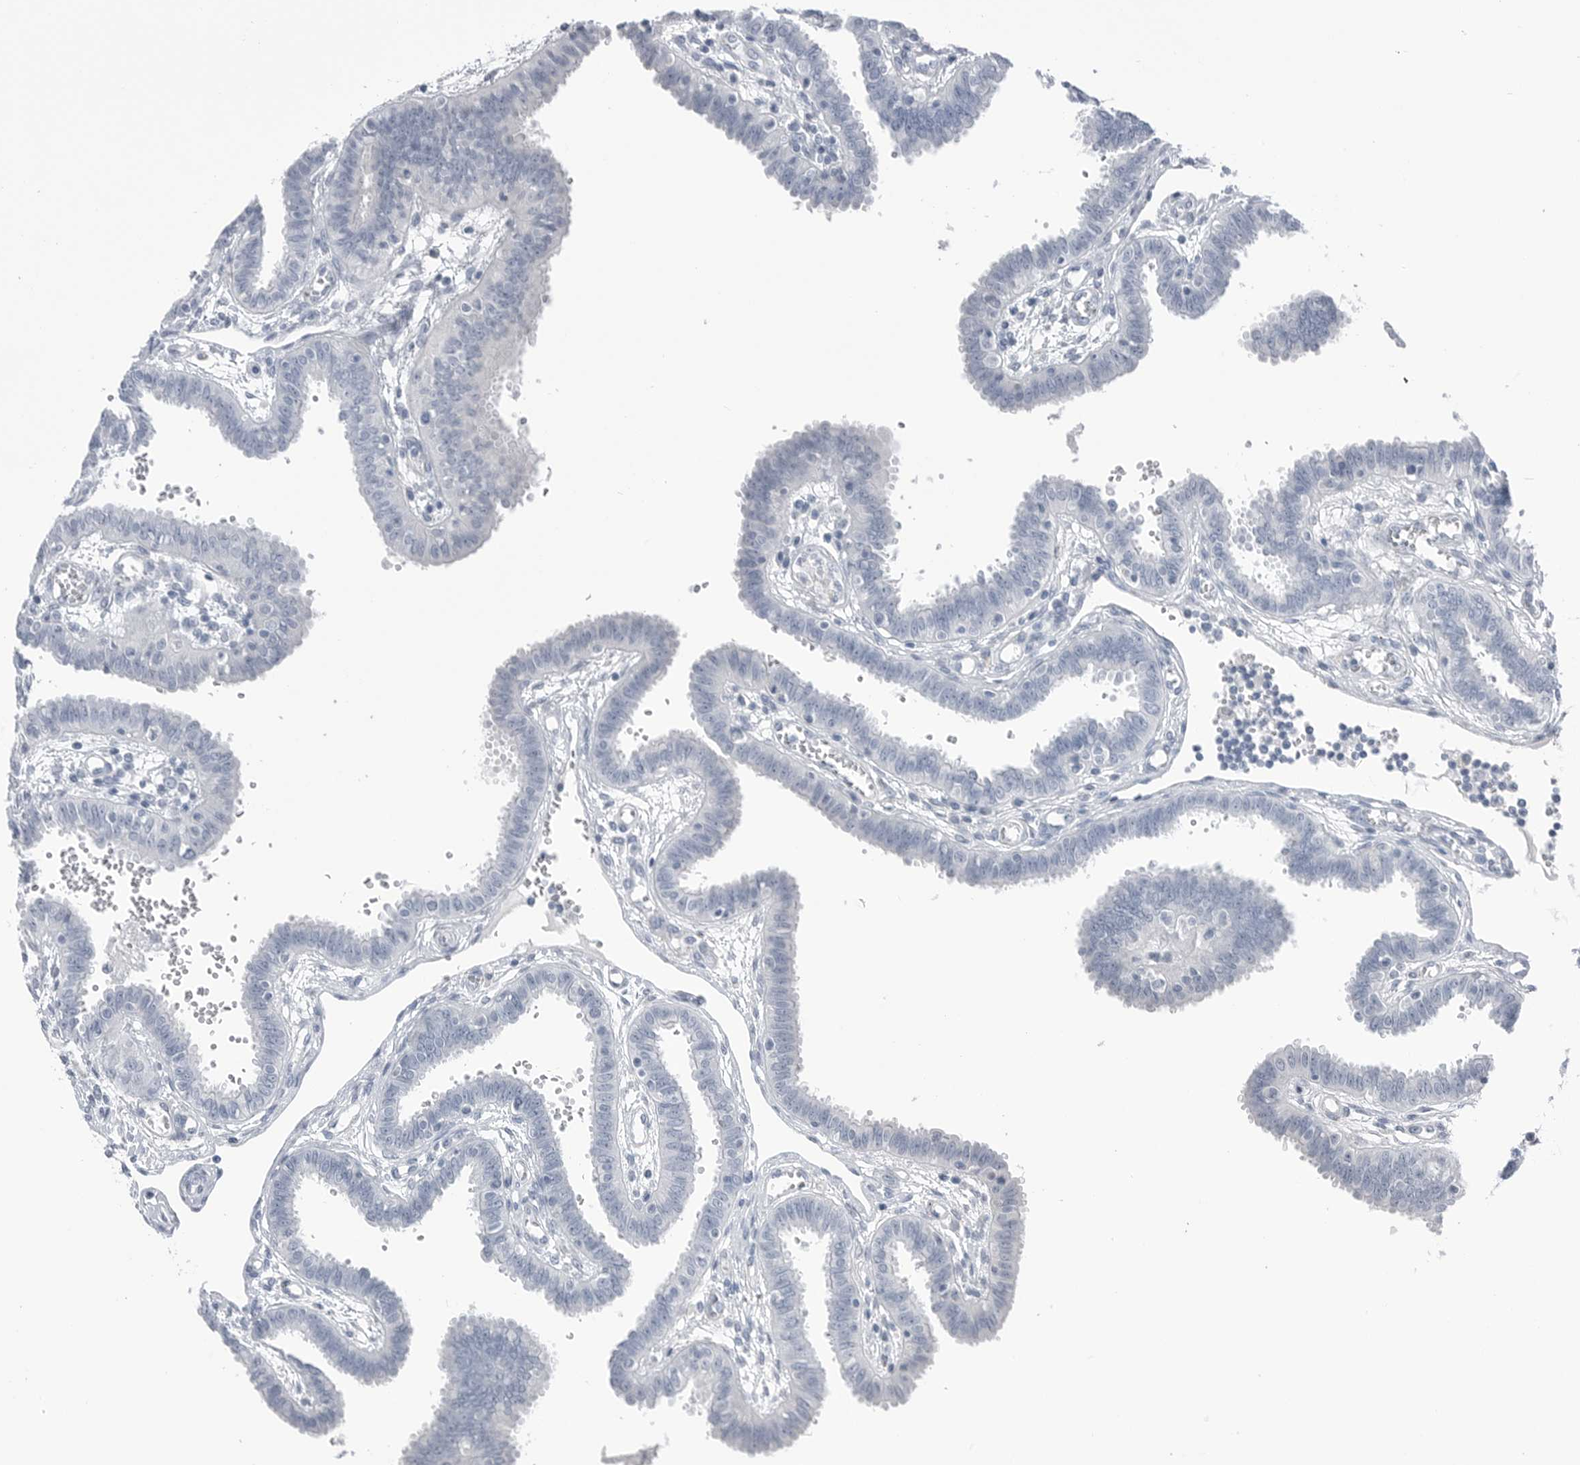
{"staining": {"intensity": "negative", "quantity": "none", "location": "none"}, "tissue": "fallopian tube", "cell_type": "Glandular cells", "image_type": "normal", "snomed": [{"axis": "morphology", "description": "Normal tissue, NOS"}, {"axis": "topography", "description": "Fallopian tube"}], "caption": "A histopathology image of human fallopian tube is negative for staining in glandular cells. (Immunohistochemistry (ihc), brightfield microscopy, high magnification).", "gene": "ABHD12", "patient": {"sex": "female", "age": 32}}